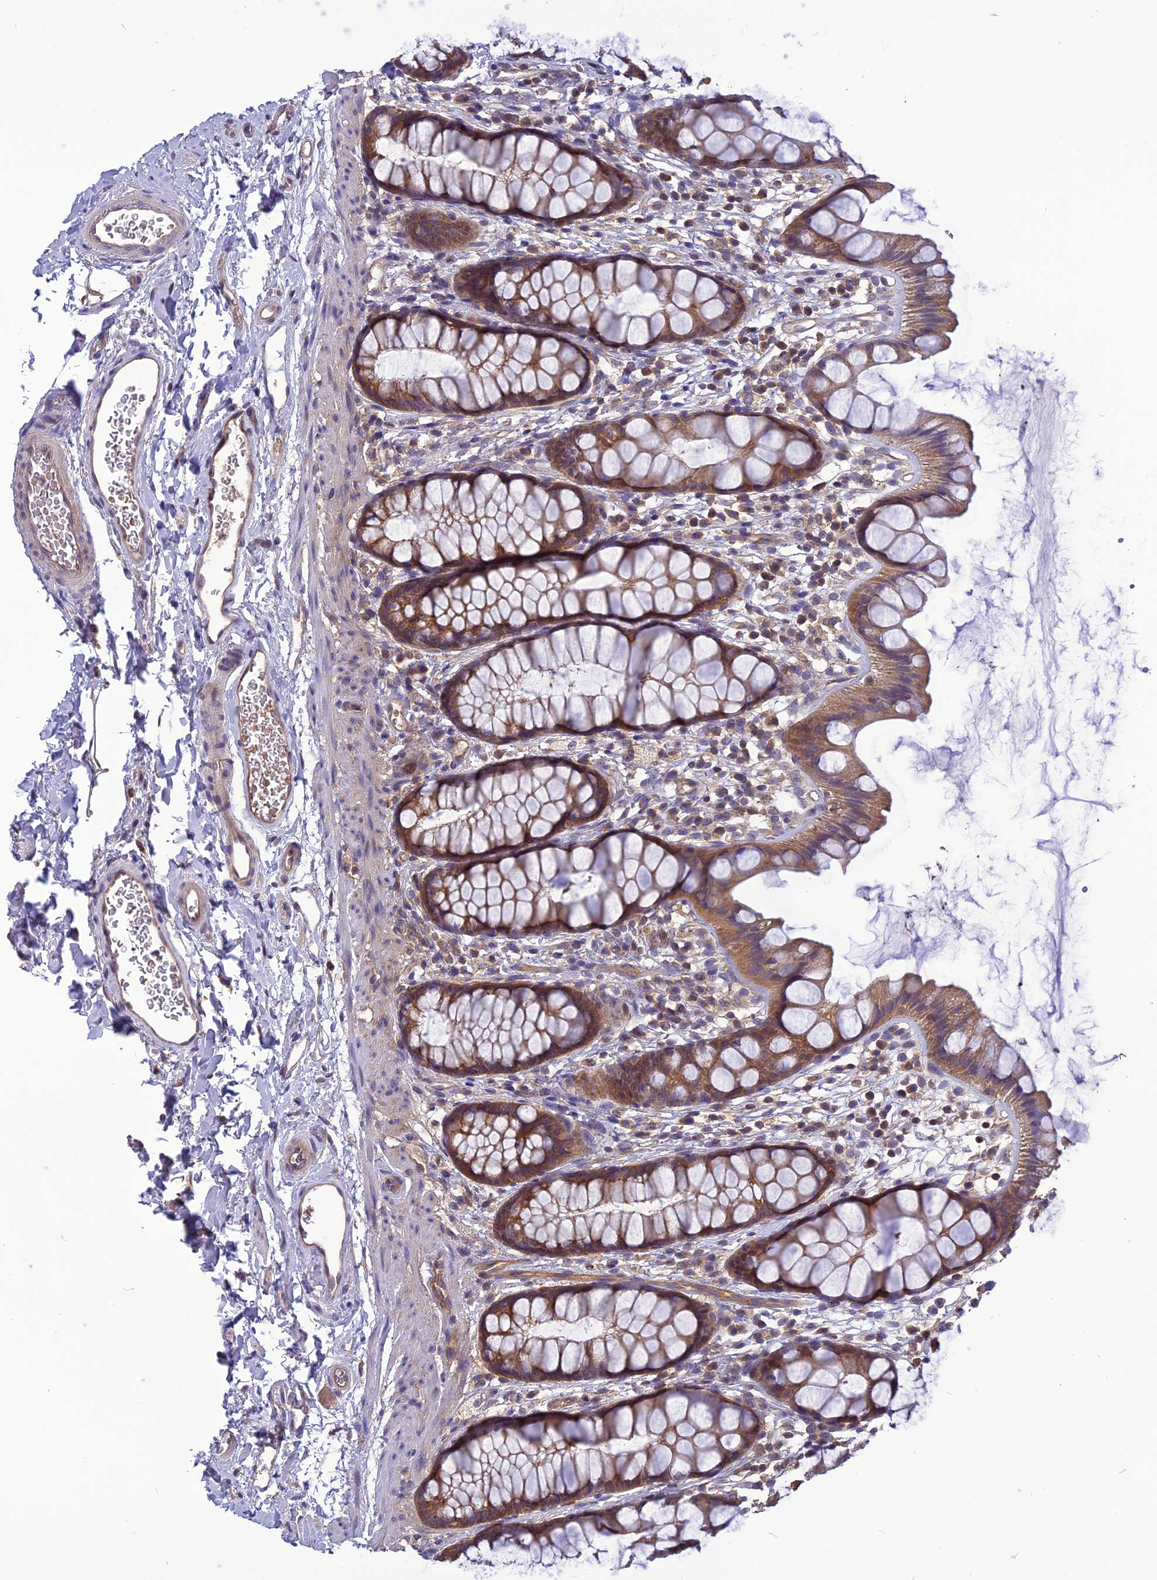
{"staining": {"intensity": "moderate", "quantity": ">75%", "location": "cytoplasmic/membranous"}, "tissue": "rectum", "cell_type": "Glandular cells", "image_type": "normal", "snomed": [{"axis": "morphology", "description": "Normal tissue, NOS"}, {"axis": "topography", "description": "Rectum"}], "caption": "DAB immunohistochemical staining of benign rectum demonstrates moderate cytoplasmic/membranous protein positivity in approximately >75% of glandular cells.", "gene": "PSMF1", "patient": {"sex": "female", "age": 65}}